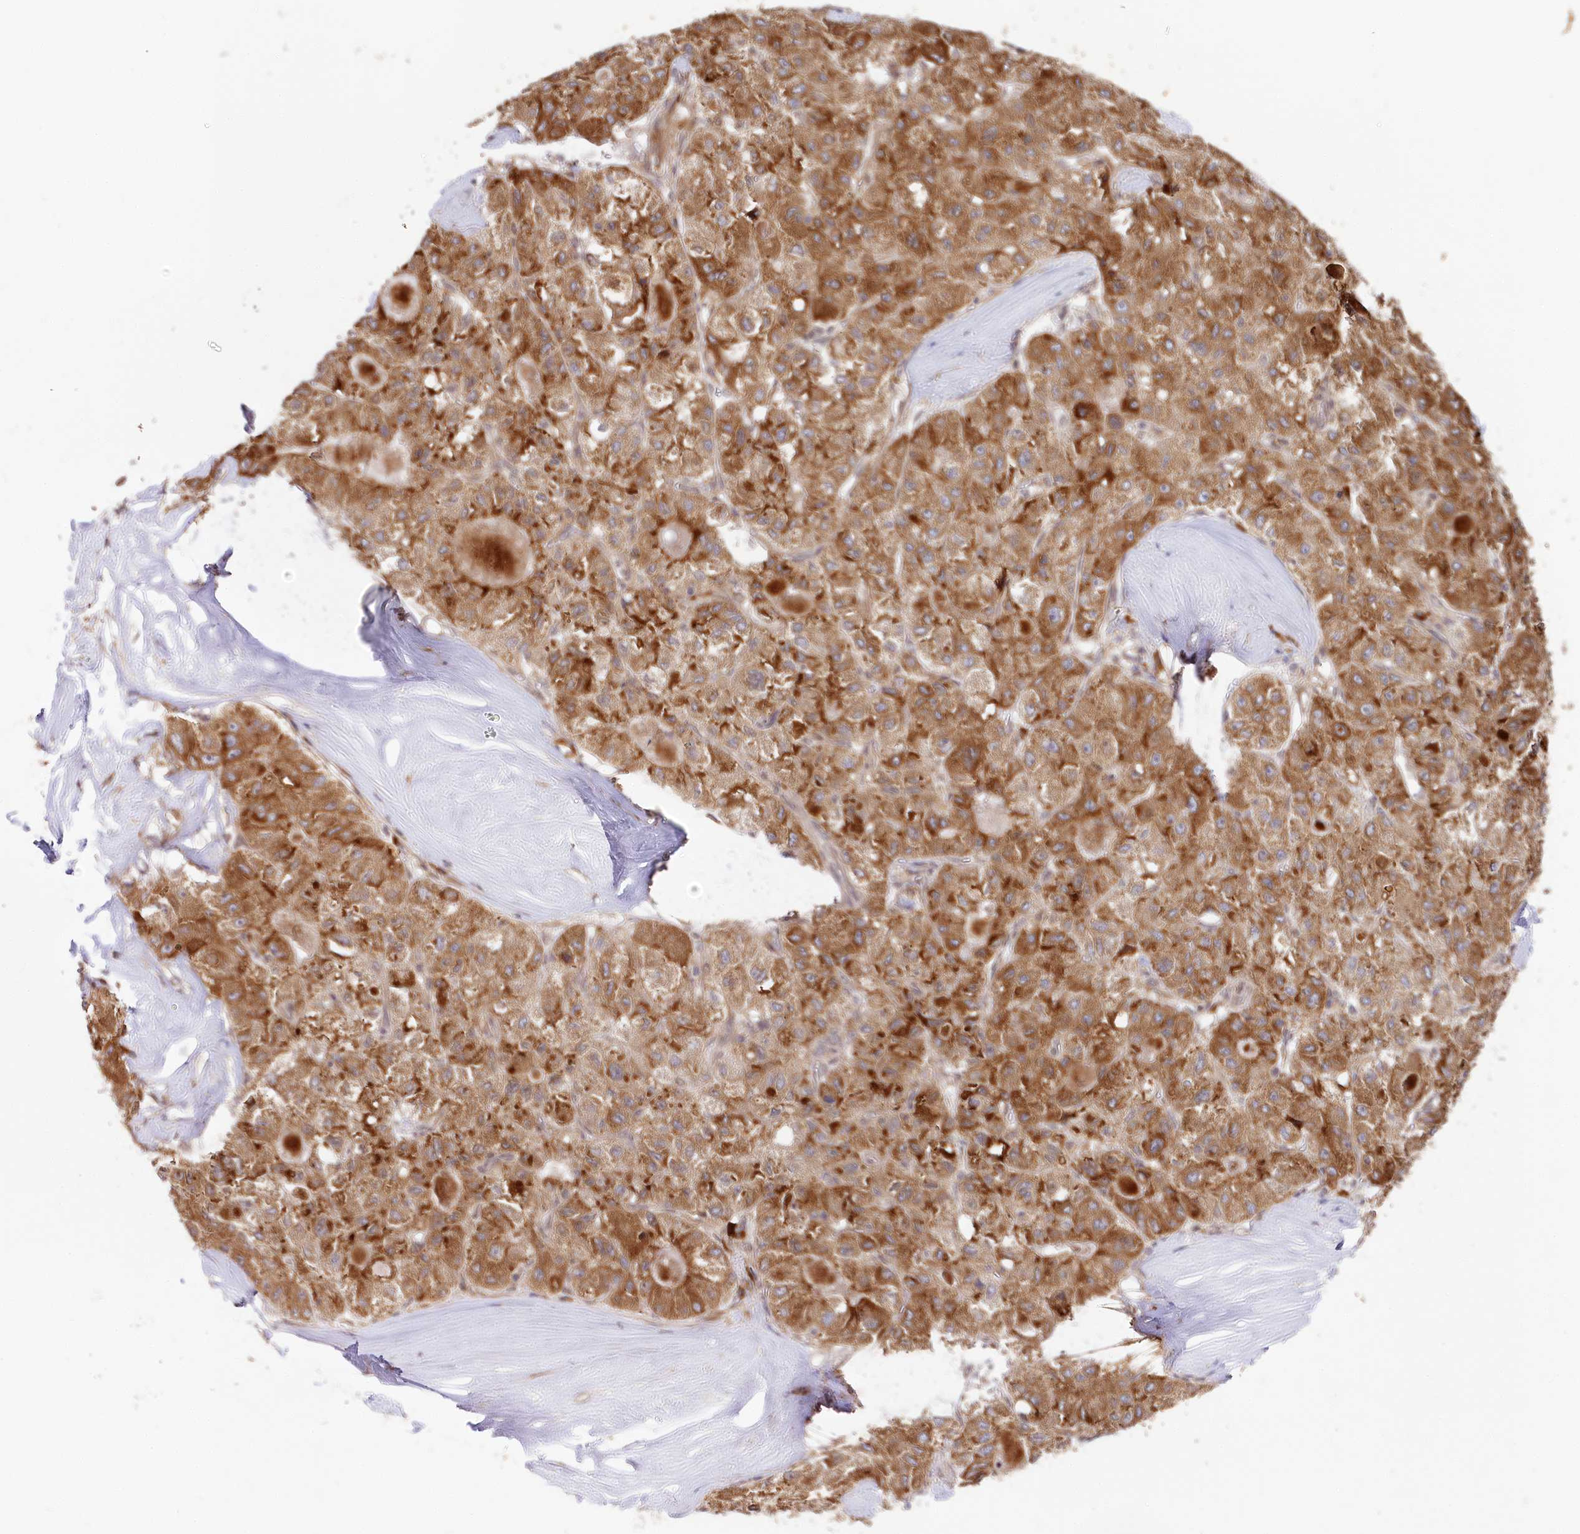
{"staining": {"intensity": "moderate", "quantity": ">75%", "location": "cytoplasmic/membranous"}, "tissue": "liver cancer", "cell_type": "Tumor cells", "image_type": "cancer", "snomed": [{"axis": "morphology", "description": "Carcinoma, Hepatocellular, NOS"}, {"axis": "topography", "description": "Liver"}], "caption": "Liver cancer stained for a protein exhibits moderate cytoplasmic/membranous positivity in tumor cells.", "gene": "ENSG00000144785", "patient": {"sex": "male", "age": 80}}